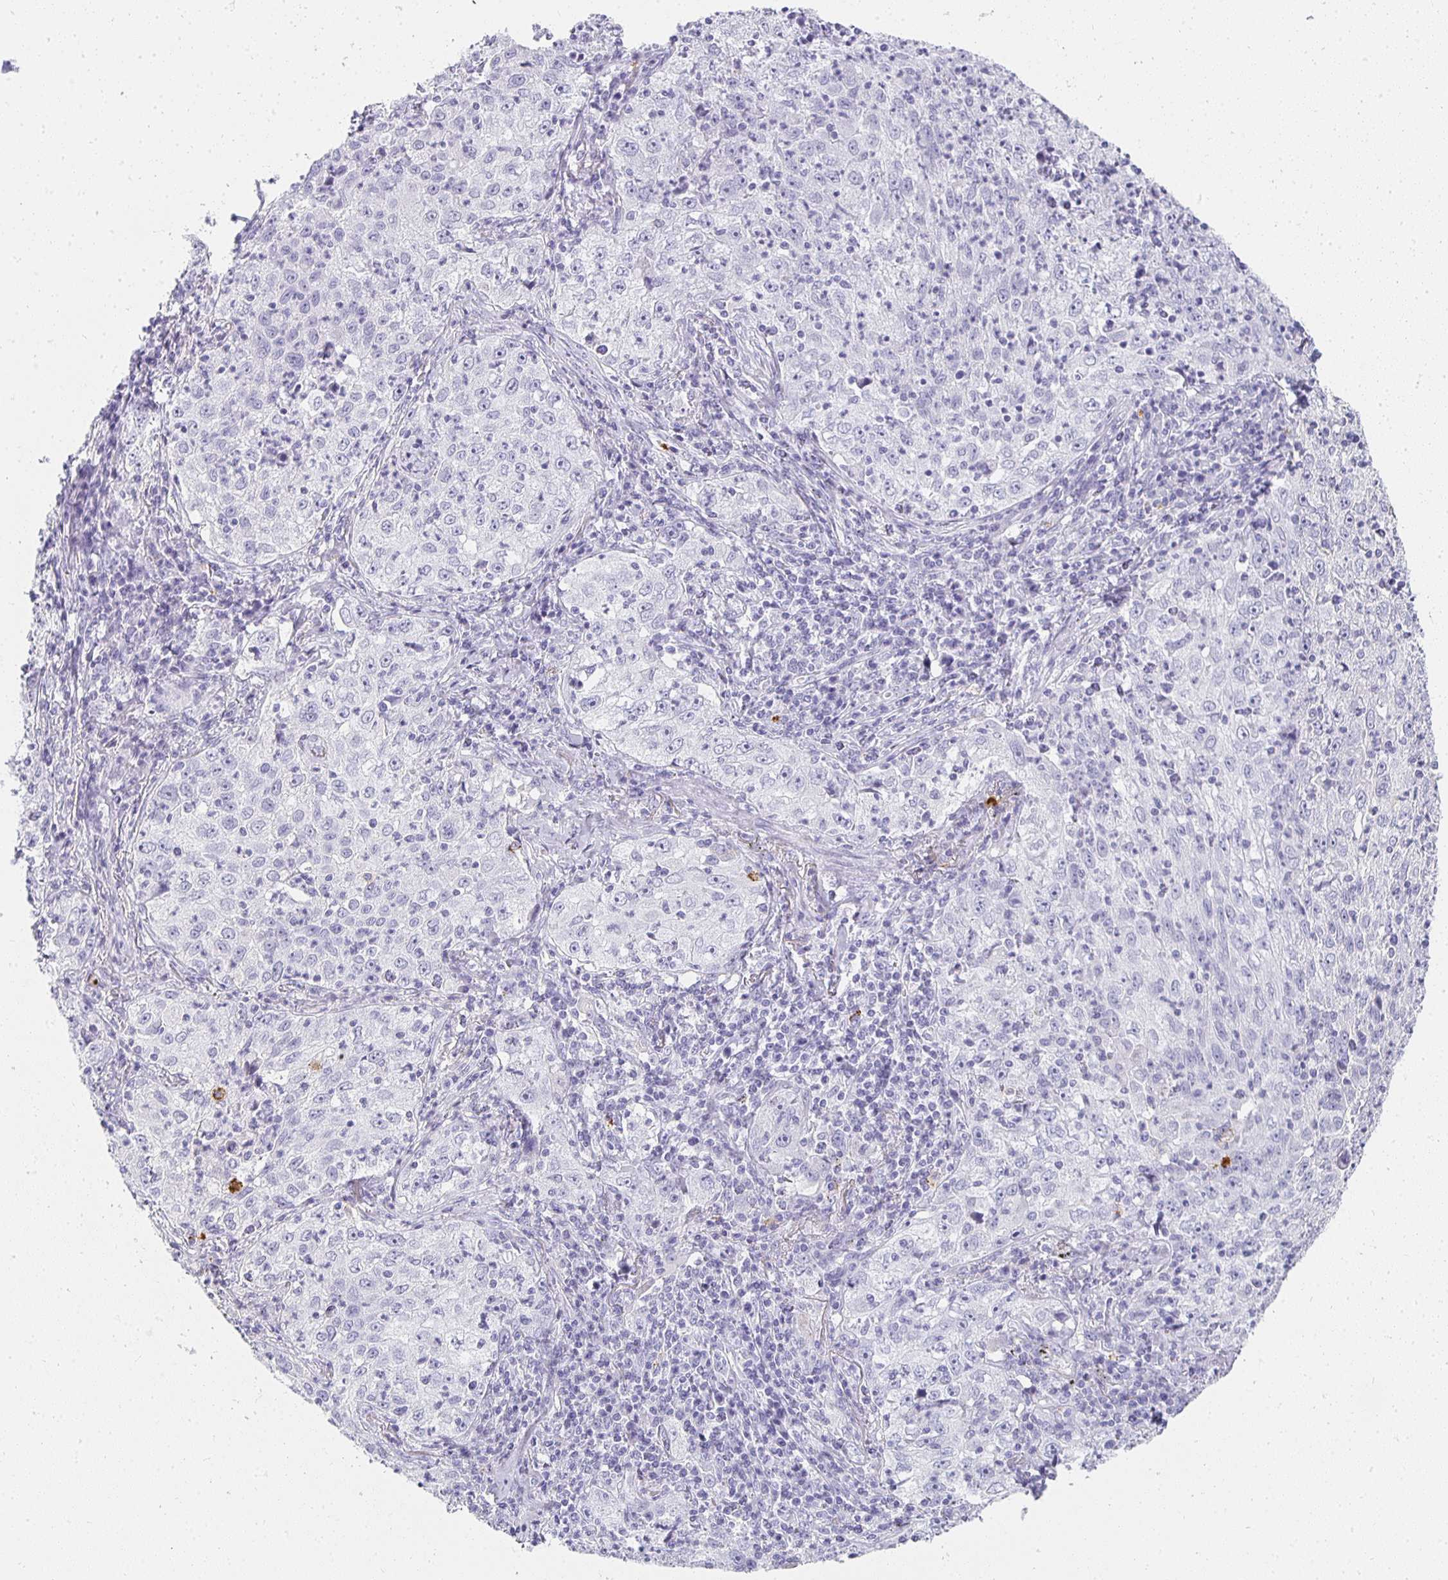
{"staining": {"intensity": "negative", "quantity": "none", "location": "none"}, "tissue": "lung cancer", "cell_type": "Tumor cells", "image_type": "cancer", "snomed": [{"axis": "morphology", "description": "Squamous cell carcinoma, NOS"}, {"axis": "topography", "description": "Lung"}], "caption": "This is a photomicrograph of IHC staining of lung cancer, which shows no expression in tumor cells.", "gene": "TPSD1", "patient": {"sex": "male", "age": 71}}